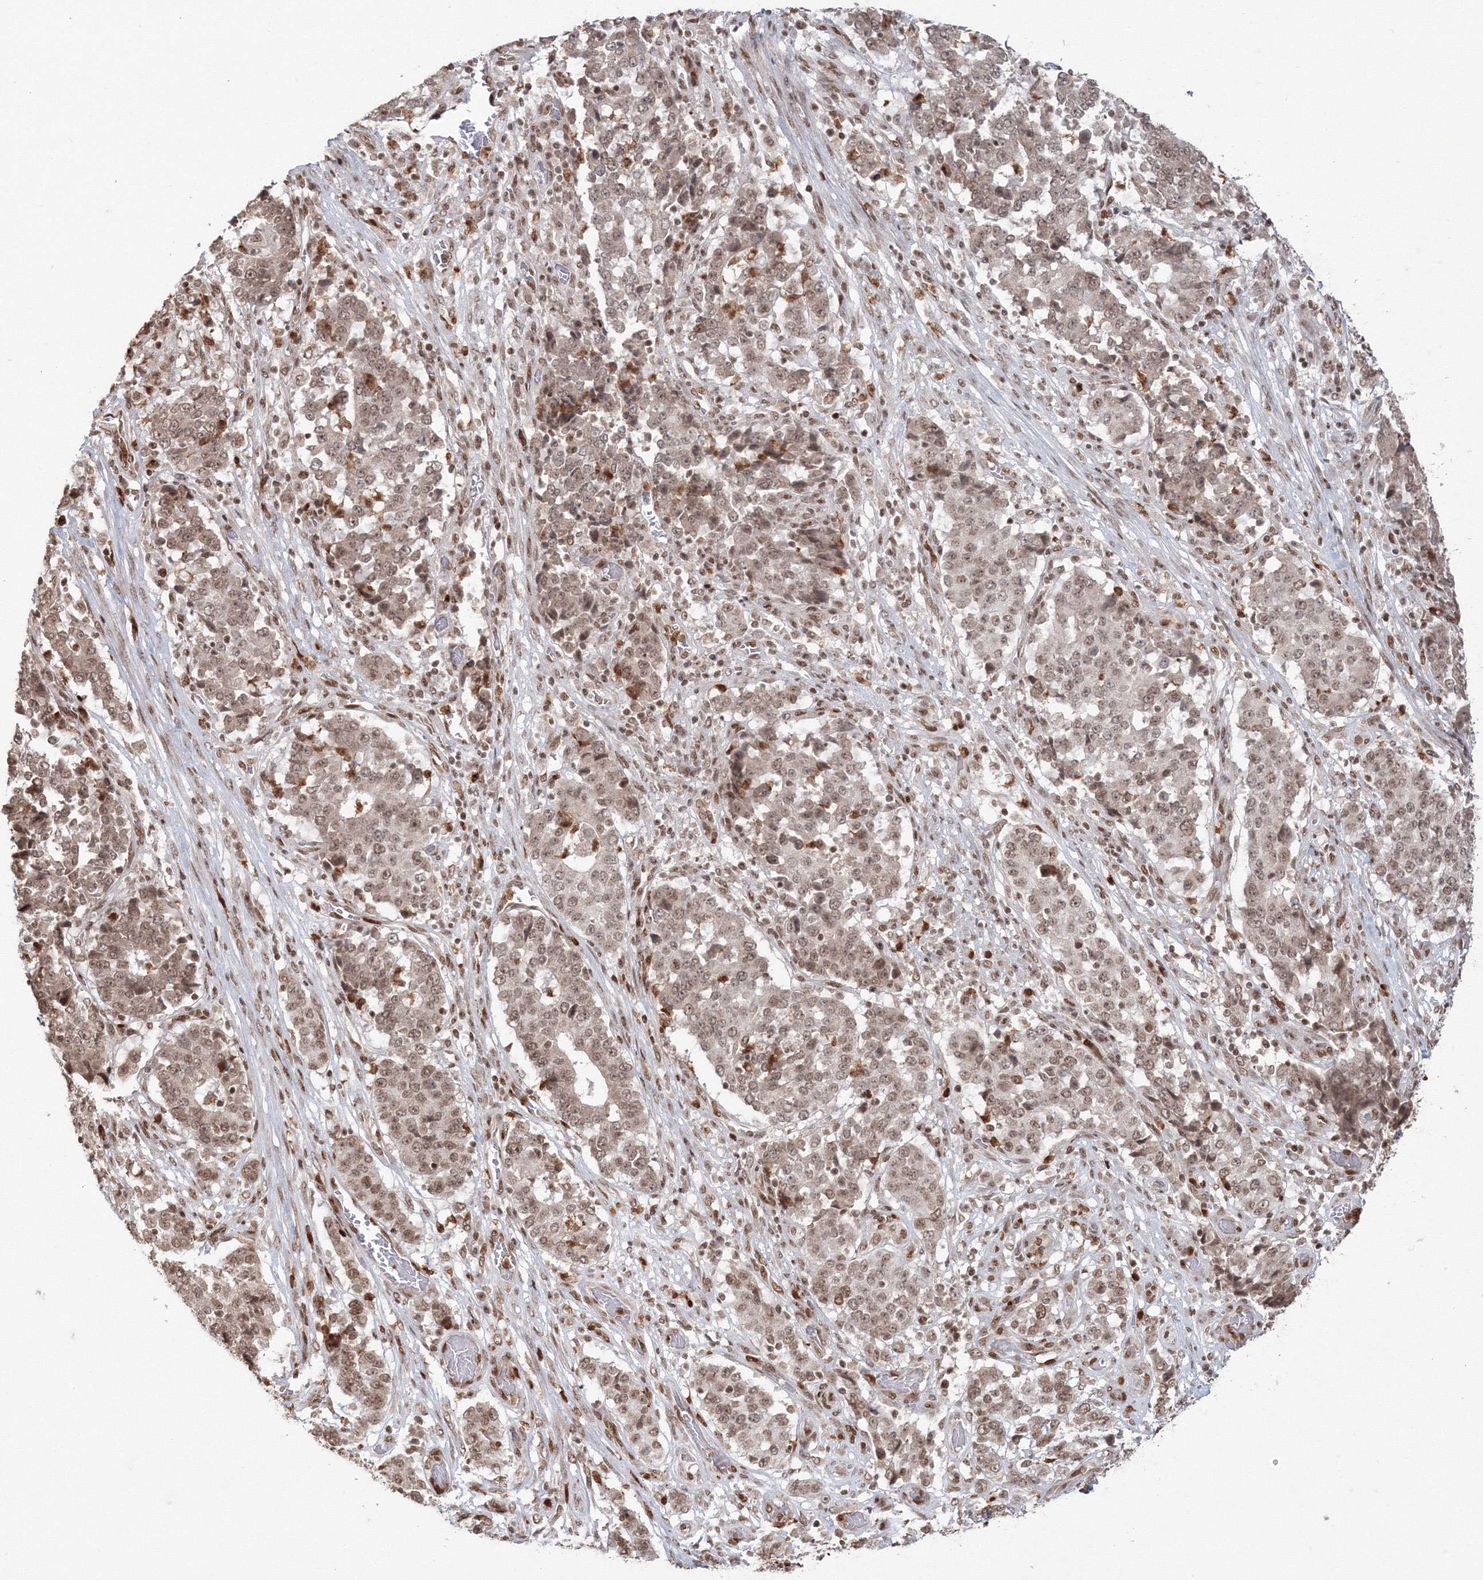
{"staining": {"intensity": "moderate", "quantity": ">75%", "location": "nuclear"}, "tissue": "stomach cancer", "cell_type": "Tumor cells", "image_type": "cancer", "snomed": [{"axis": "morphology", "description": "Adenocarcinoma, NOS"}, {"axis": "topography", "description": "Stomach"}], "caption": "The micrograph demonstrates immunohistochemical staining of stomach adenocarcinoma. There is moderate nuclear staining is seen in approximately >75% of tumor cells.", "gene": "KIF20A", "patient": {"sex": "male", "age": 59}}